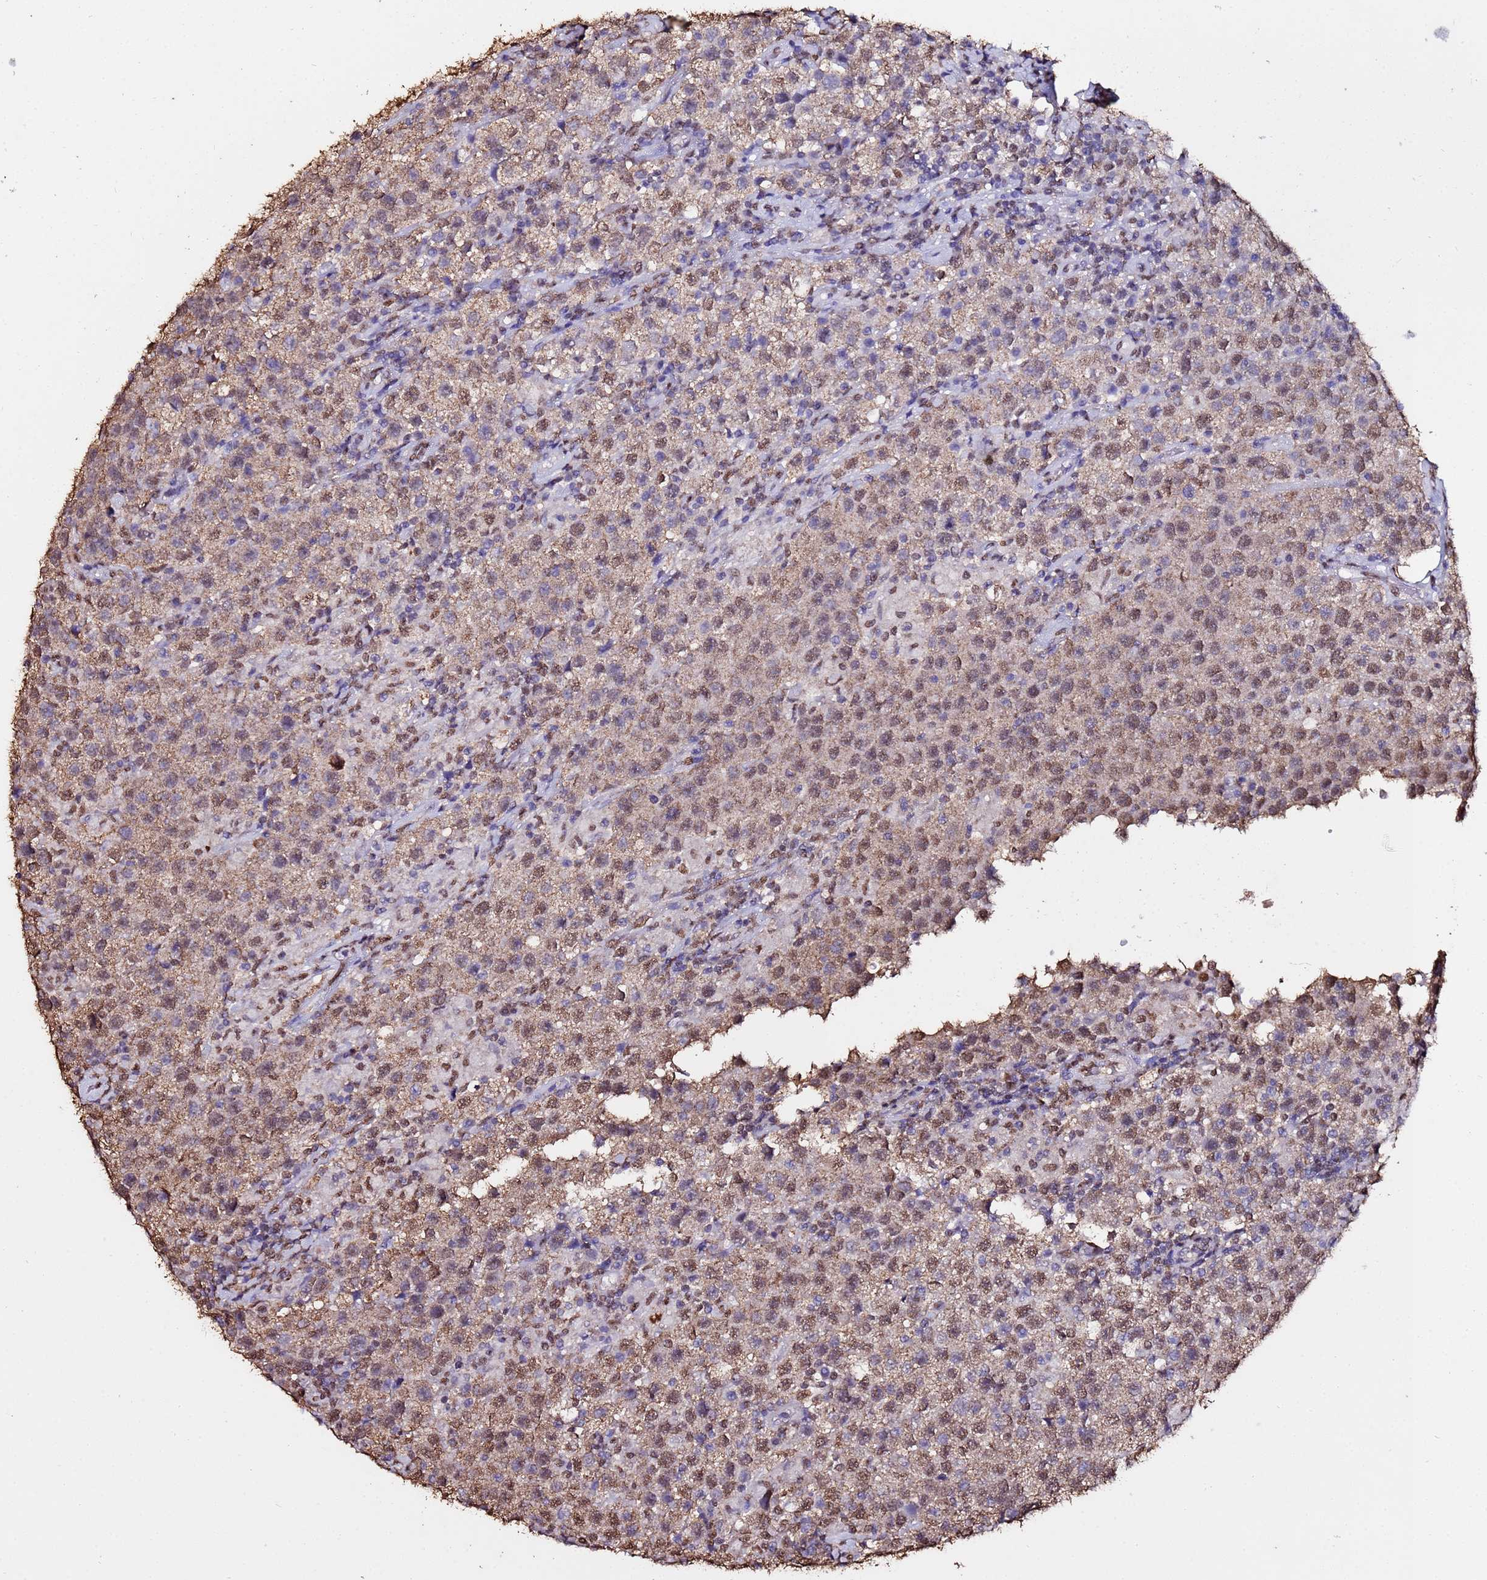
{"staining": {"intensity": "moderate", "quantity": ">75%", "location": "nuclear"}, "tissue": "testis cancer", "cell_type": "Tumor cells", "image_type": "cancer", "snomed": [{"axis": "morphology", "description": "Seminoma, NOS"}, {"axis": "morphology", "description": "Carcinoma, Embryonal, NOS"}, {"axis": "topography", "description": "Testis"}], "caption": "A photomicrograph showing moderate nuclear expression in approximately >75% of tumor cells in seminoma (testis), as visualized by brown immunohistochemical staining.", "gene": "TRIP6", "patient": {"sex": "male", "age": 41}}